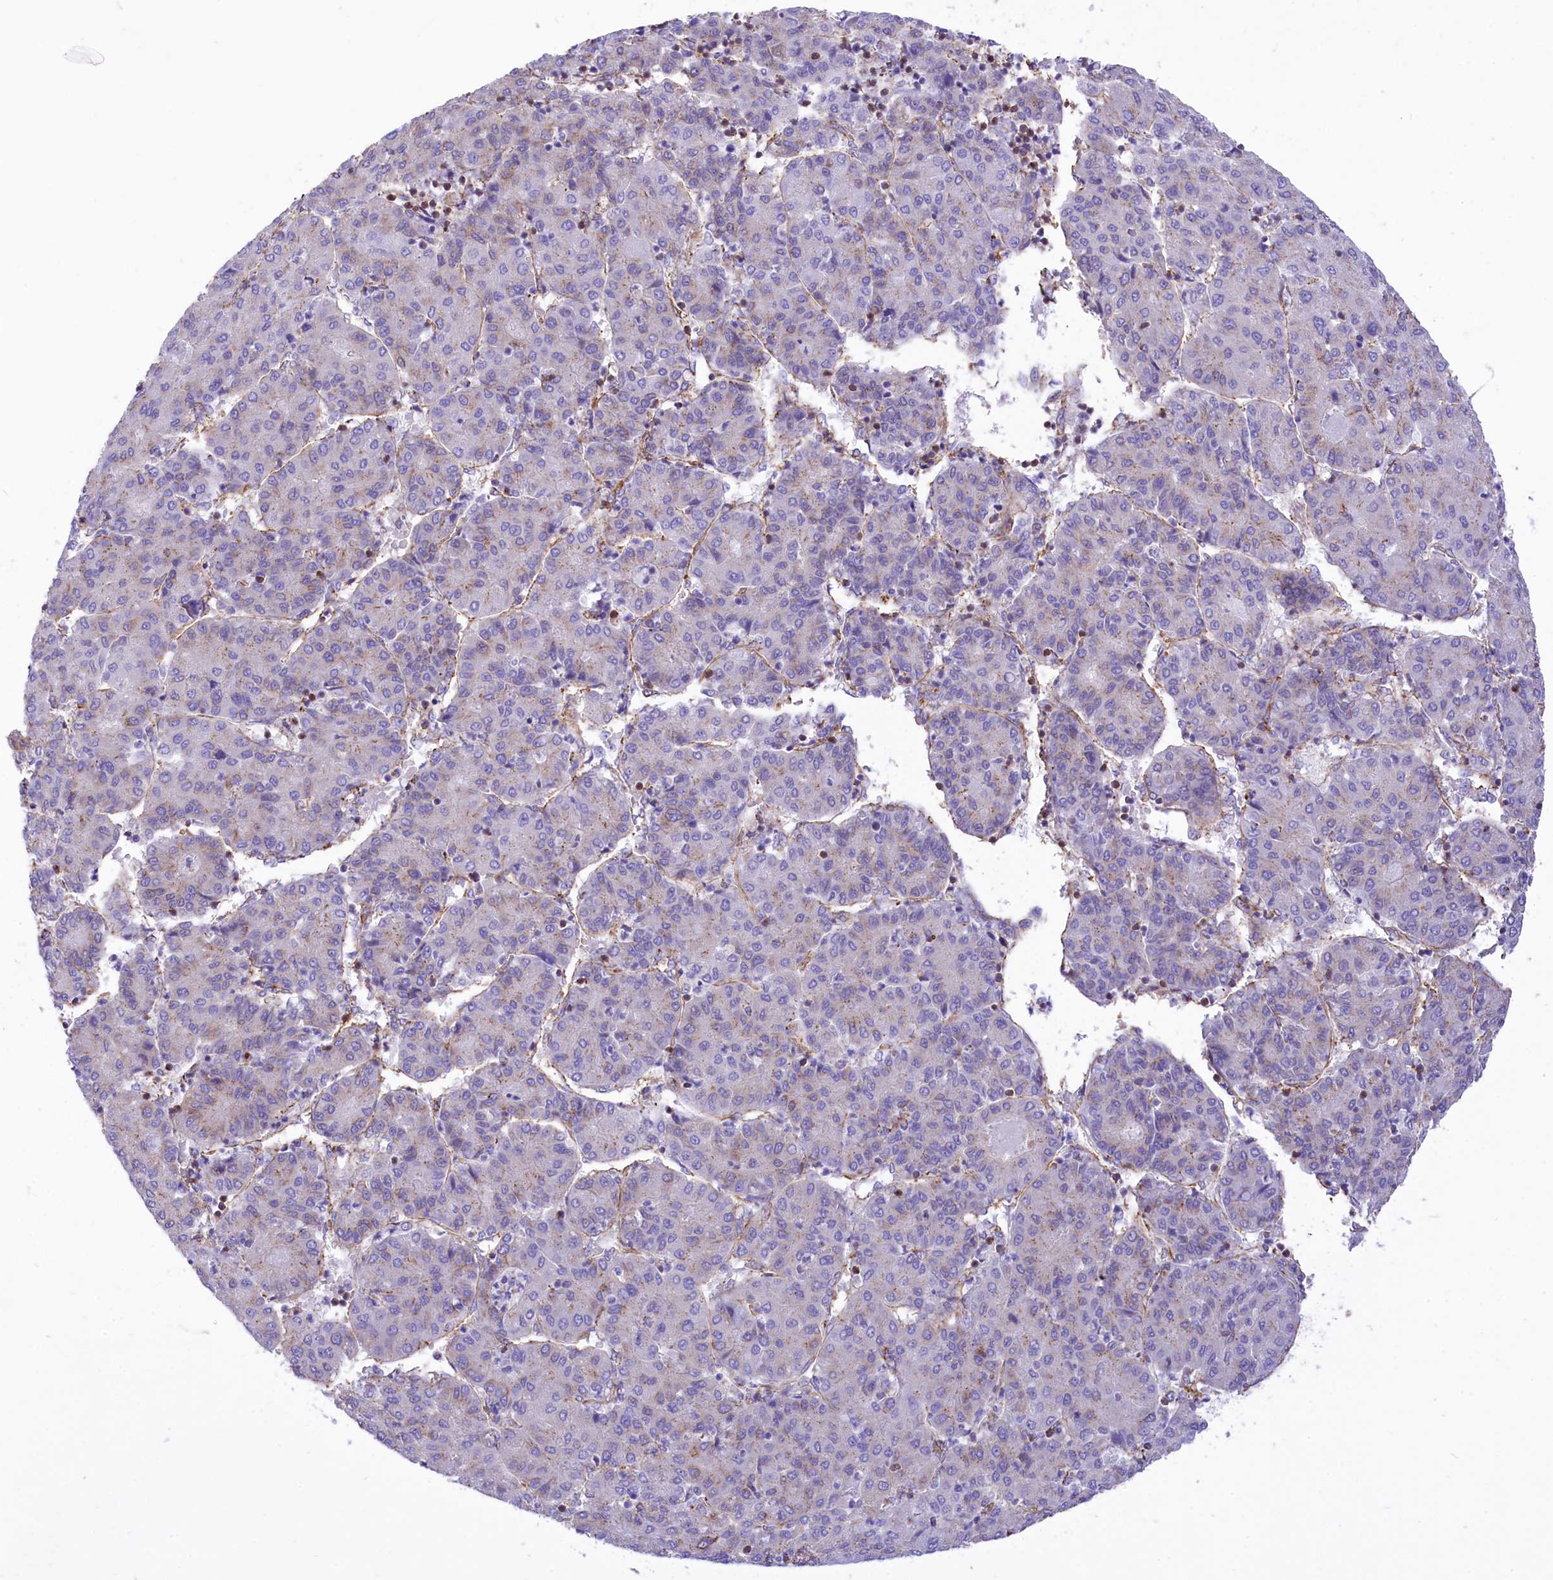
{"staining": {"intensity": "weak", "quantity": "<25%", "location": "cytoplasmic/membranous"}, "tissue": "liver cancer", "cell_type": "Tumor cells", "image_type": "cancer", "snomed": [{"axis": "morphology", "description": "Carcinoma, Hepatocellular, NOS"}, {"axis": "topography", "description": "Liver"}], "caption": "Liver hepatocellular carcinoma was stained to show a protein in brown. There is no significant staining in tumor cells.", "gene": "SEPTIN9", "patient": {"sex": "male", "age": 65}}